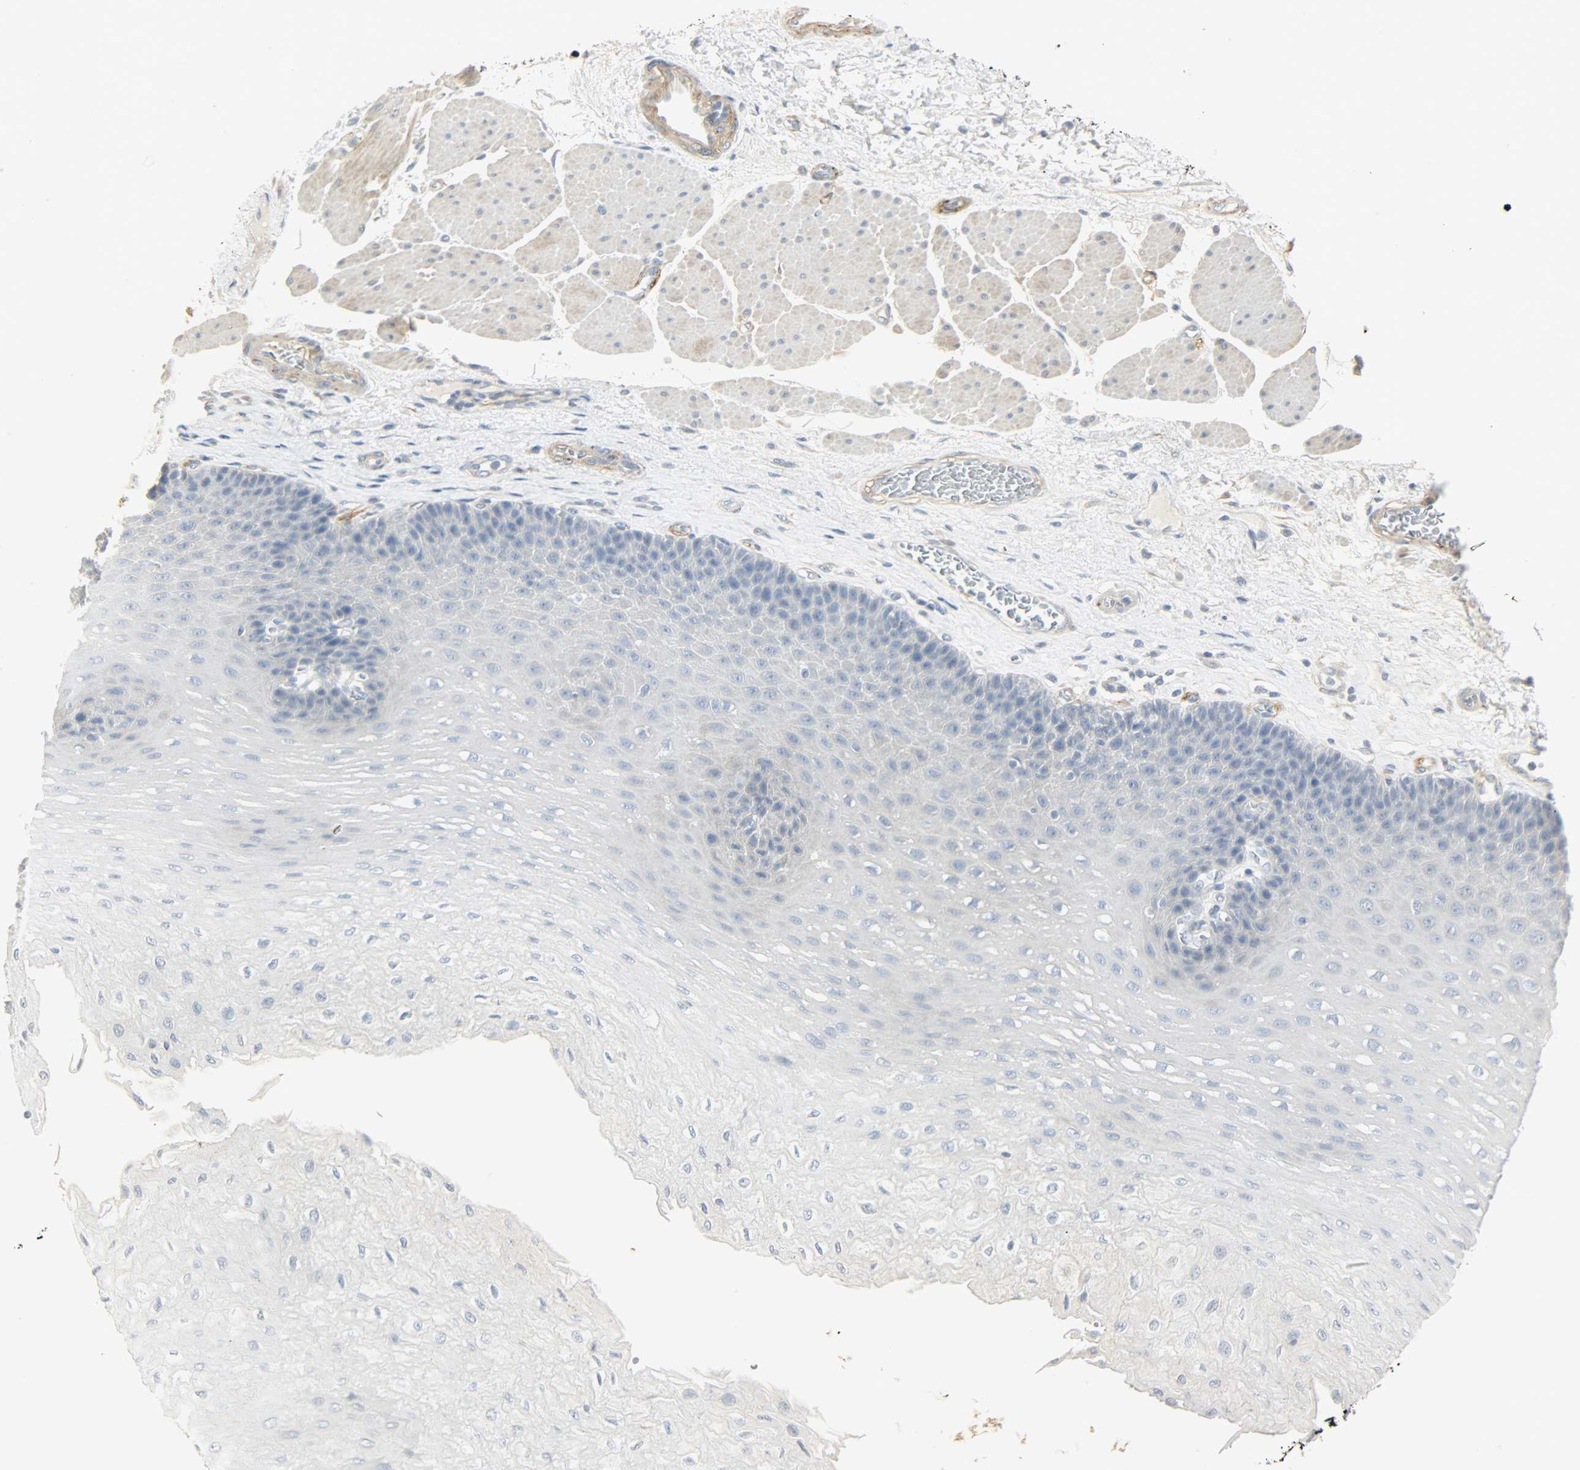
{"staining": {"intensity": "negative", "quantity": "none", "location": "none"}, "tissue": "esophagus", "cell_type": "Squamous epithelial cells", "image_type": "normal", "snomed": [{"axis": "morphology", "description": "Normal tissue, NOS"}, {"axis": "topography", "description": "Esophagus"}], "caption": "DAB immunohistochemical staining of unremarkable human esophagus demonstrates no significant expression in squamous epithelial cells. (DAB immunohistochemistry (IHC), high magnification).", "gene": "ENPEP", "patient": {"sex": "female", "age": 72}}